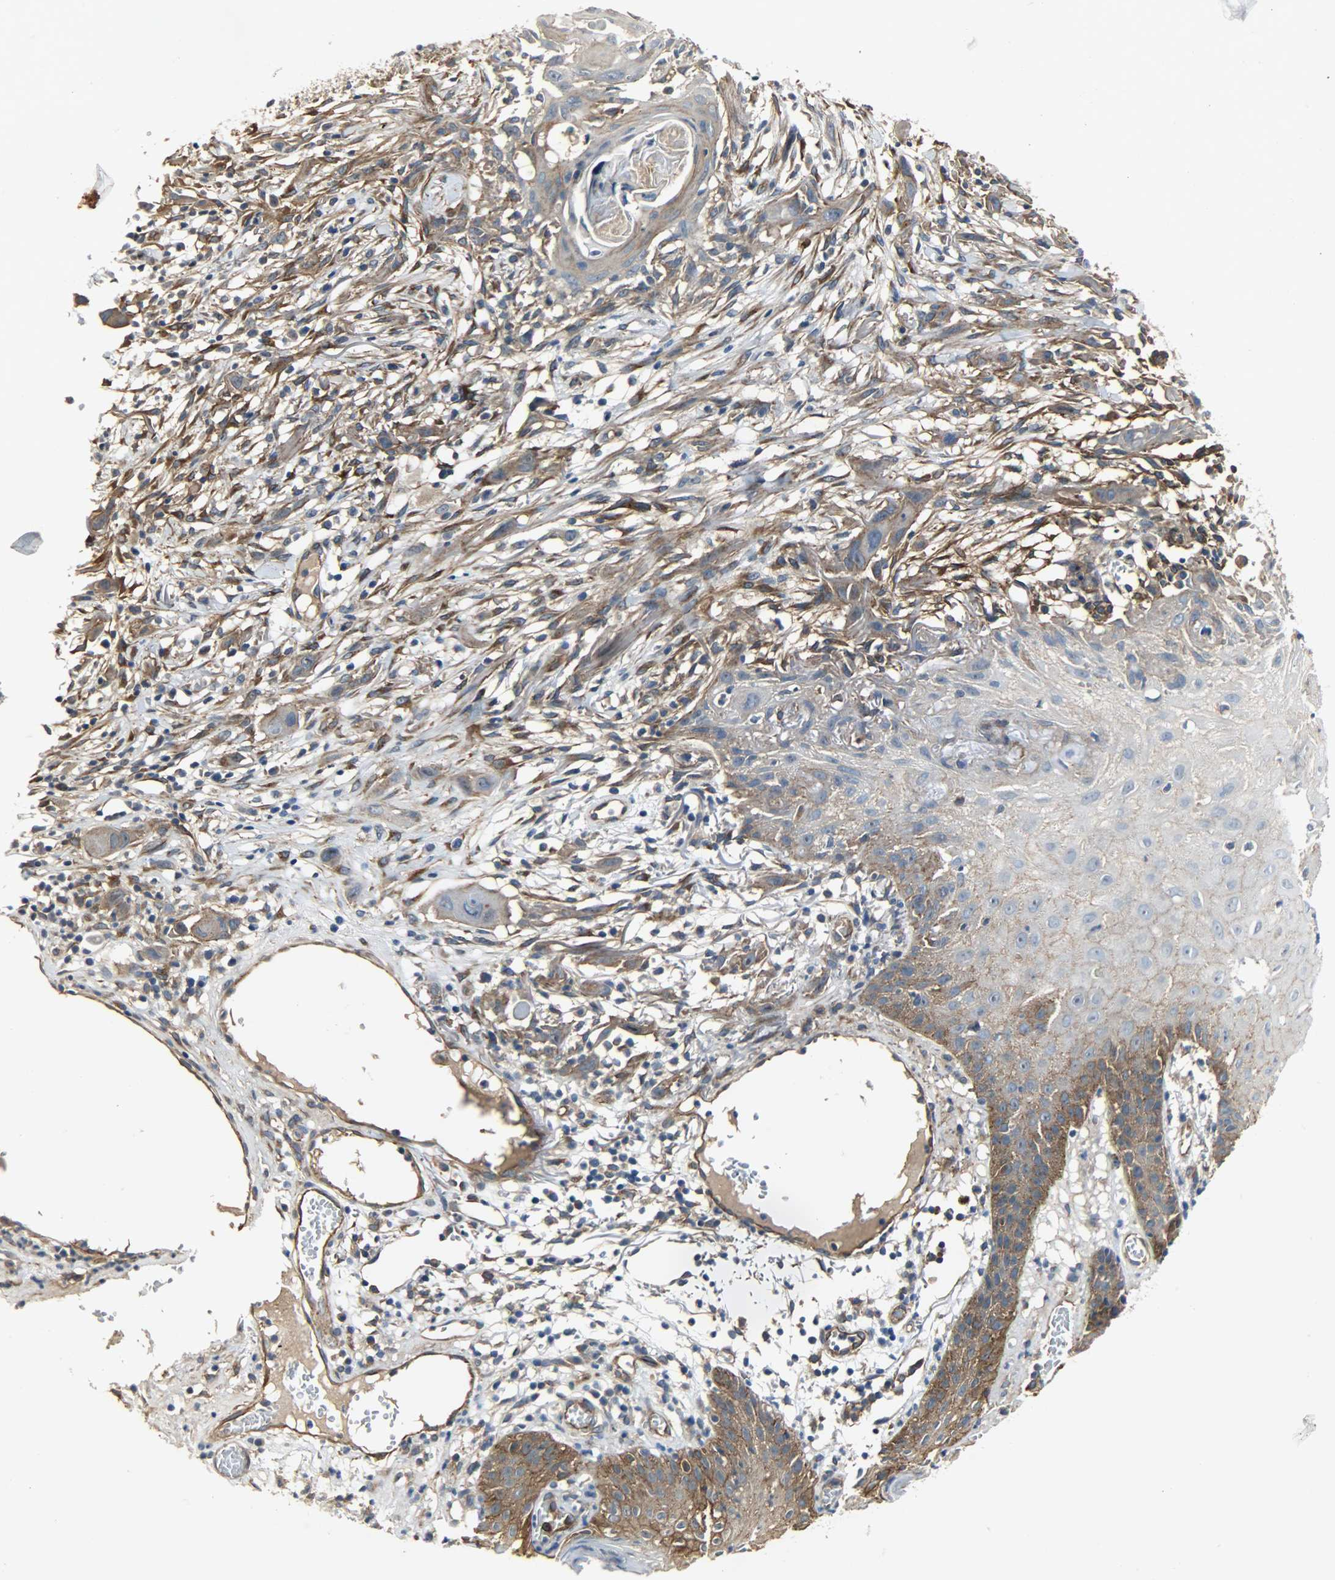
{"staining": {"intensity": "moderate", "quantity": ">75%", "location": "cytoplasmic/membranous"}, "tissue": "skin cancer", "cell_type": "Tumor cells", "image_type": "cancer", "snomed": [{"axis": "morphology", "description": "Normal tissue, NOS"}, {"axis": "morphology", "description": "Squamous cell carcinoma, NOS"}, {"axis": "topography", "description": "Skin"}], "caption": "Skin cancer (squamous cell carcinoma) stained with DAB immunohistochemistry shows medium levels of moderate cytoplasmic/membranous staining in about >75% of tumor cells.", "gene": "KIAA1217", "patient": {"sex": "female", "age": 59}}